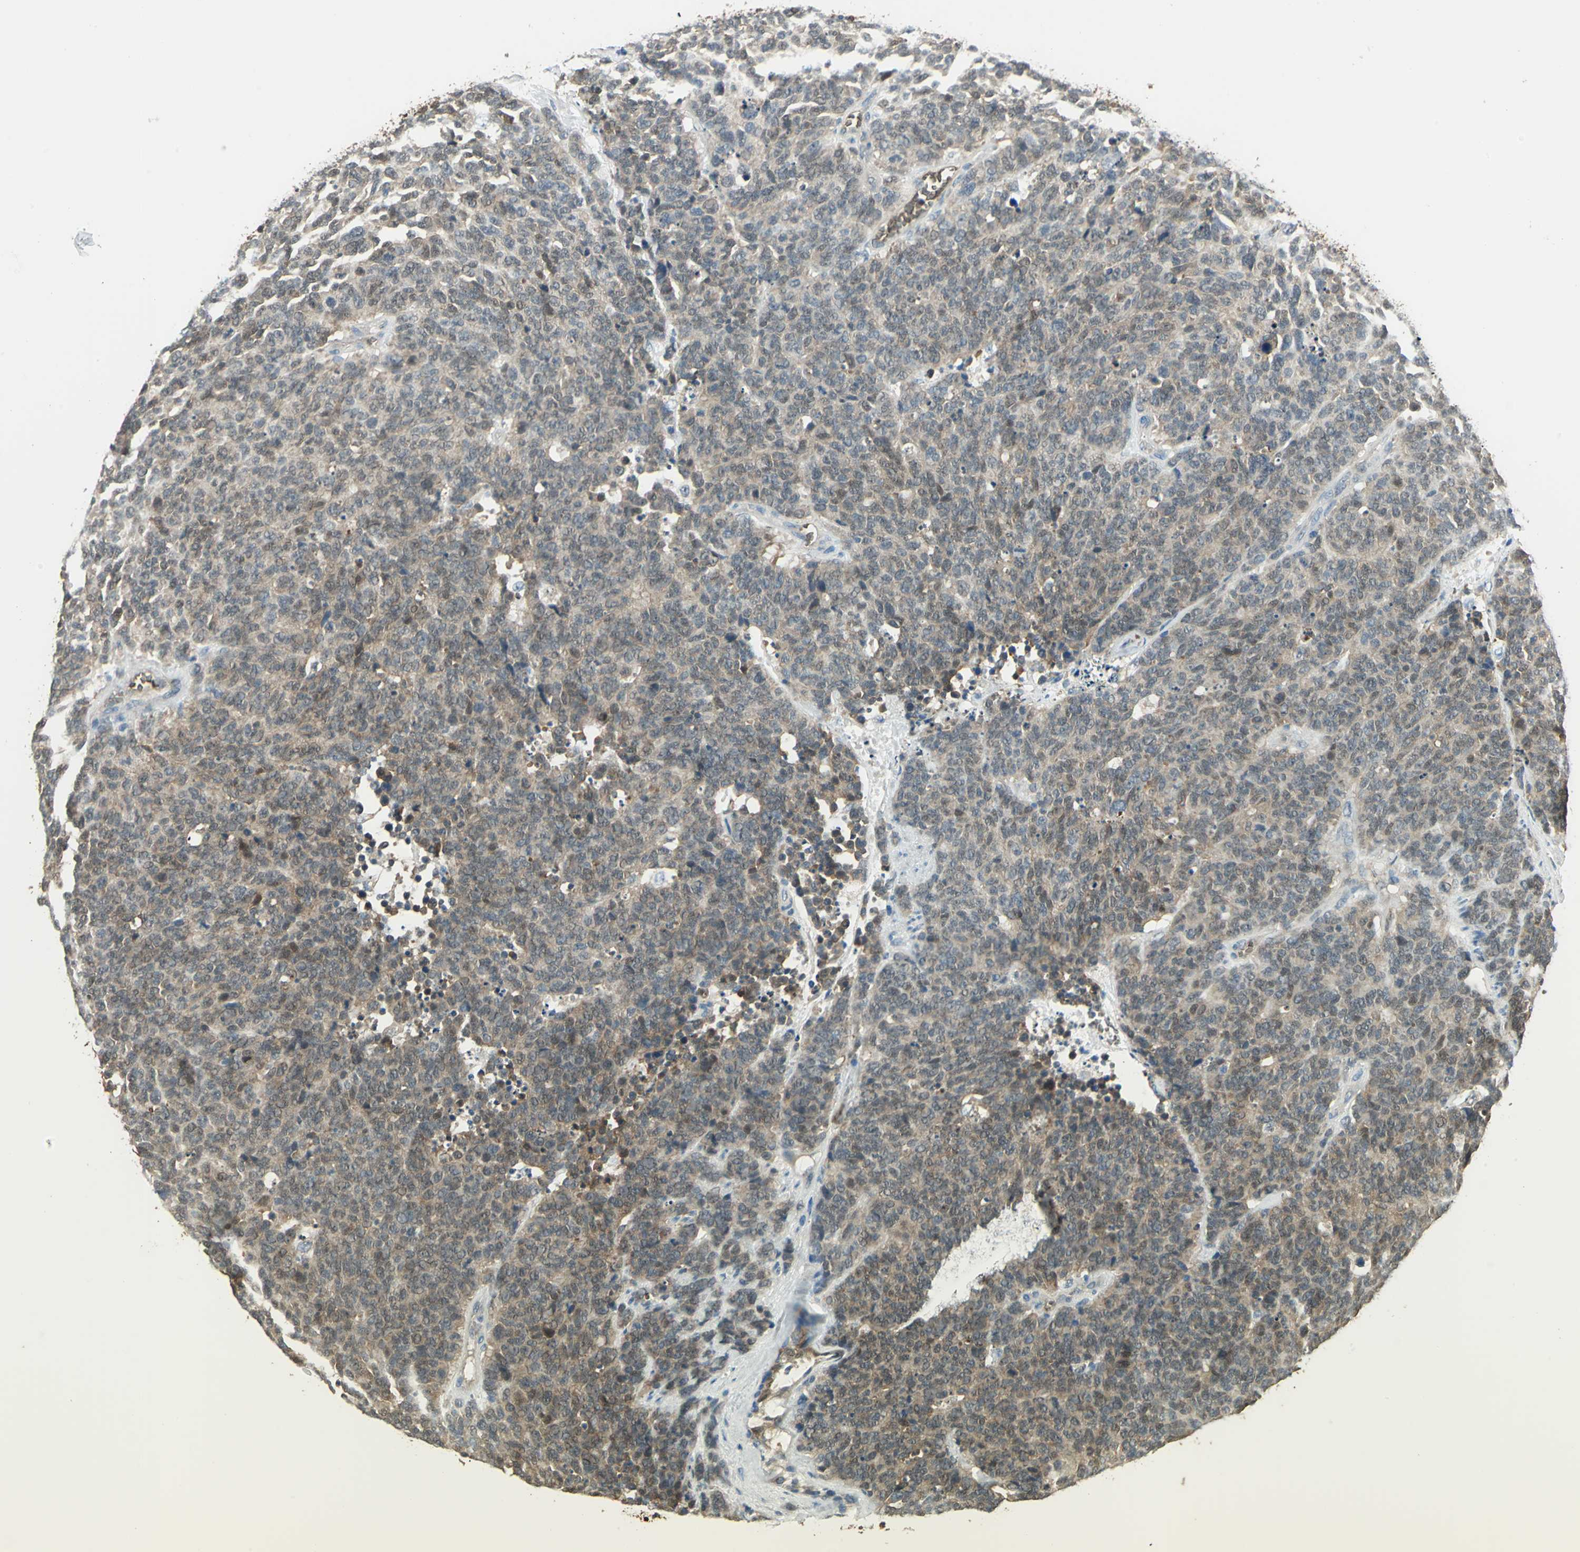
{"staining": {"intensity": "weak", "quantity": ">75%", "location": "cytoplasmic/membranous,nuclear"}, "tissue": "lung cancer", "cell_type": "Tumor cells", "image_type": "cancer", "snomed": [{"axis": "morphology", "description": "Neoplasm, malignant, NOS"}, {"axis": "topography", "description": "Lung"}], "caption": "An image of lung cancer stained for a protein shows weak cytoplasmic/membranous and nuclear brown staining in tumor cells. (brown staining indicates protein expression, while blue staining denotes nuclei).", "gene": "DDAH1", "patient": {"sex": "female", "age": 58}}